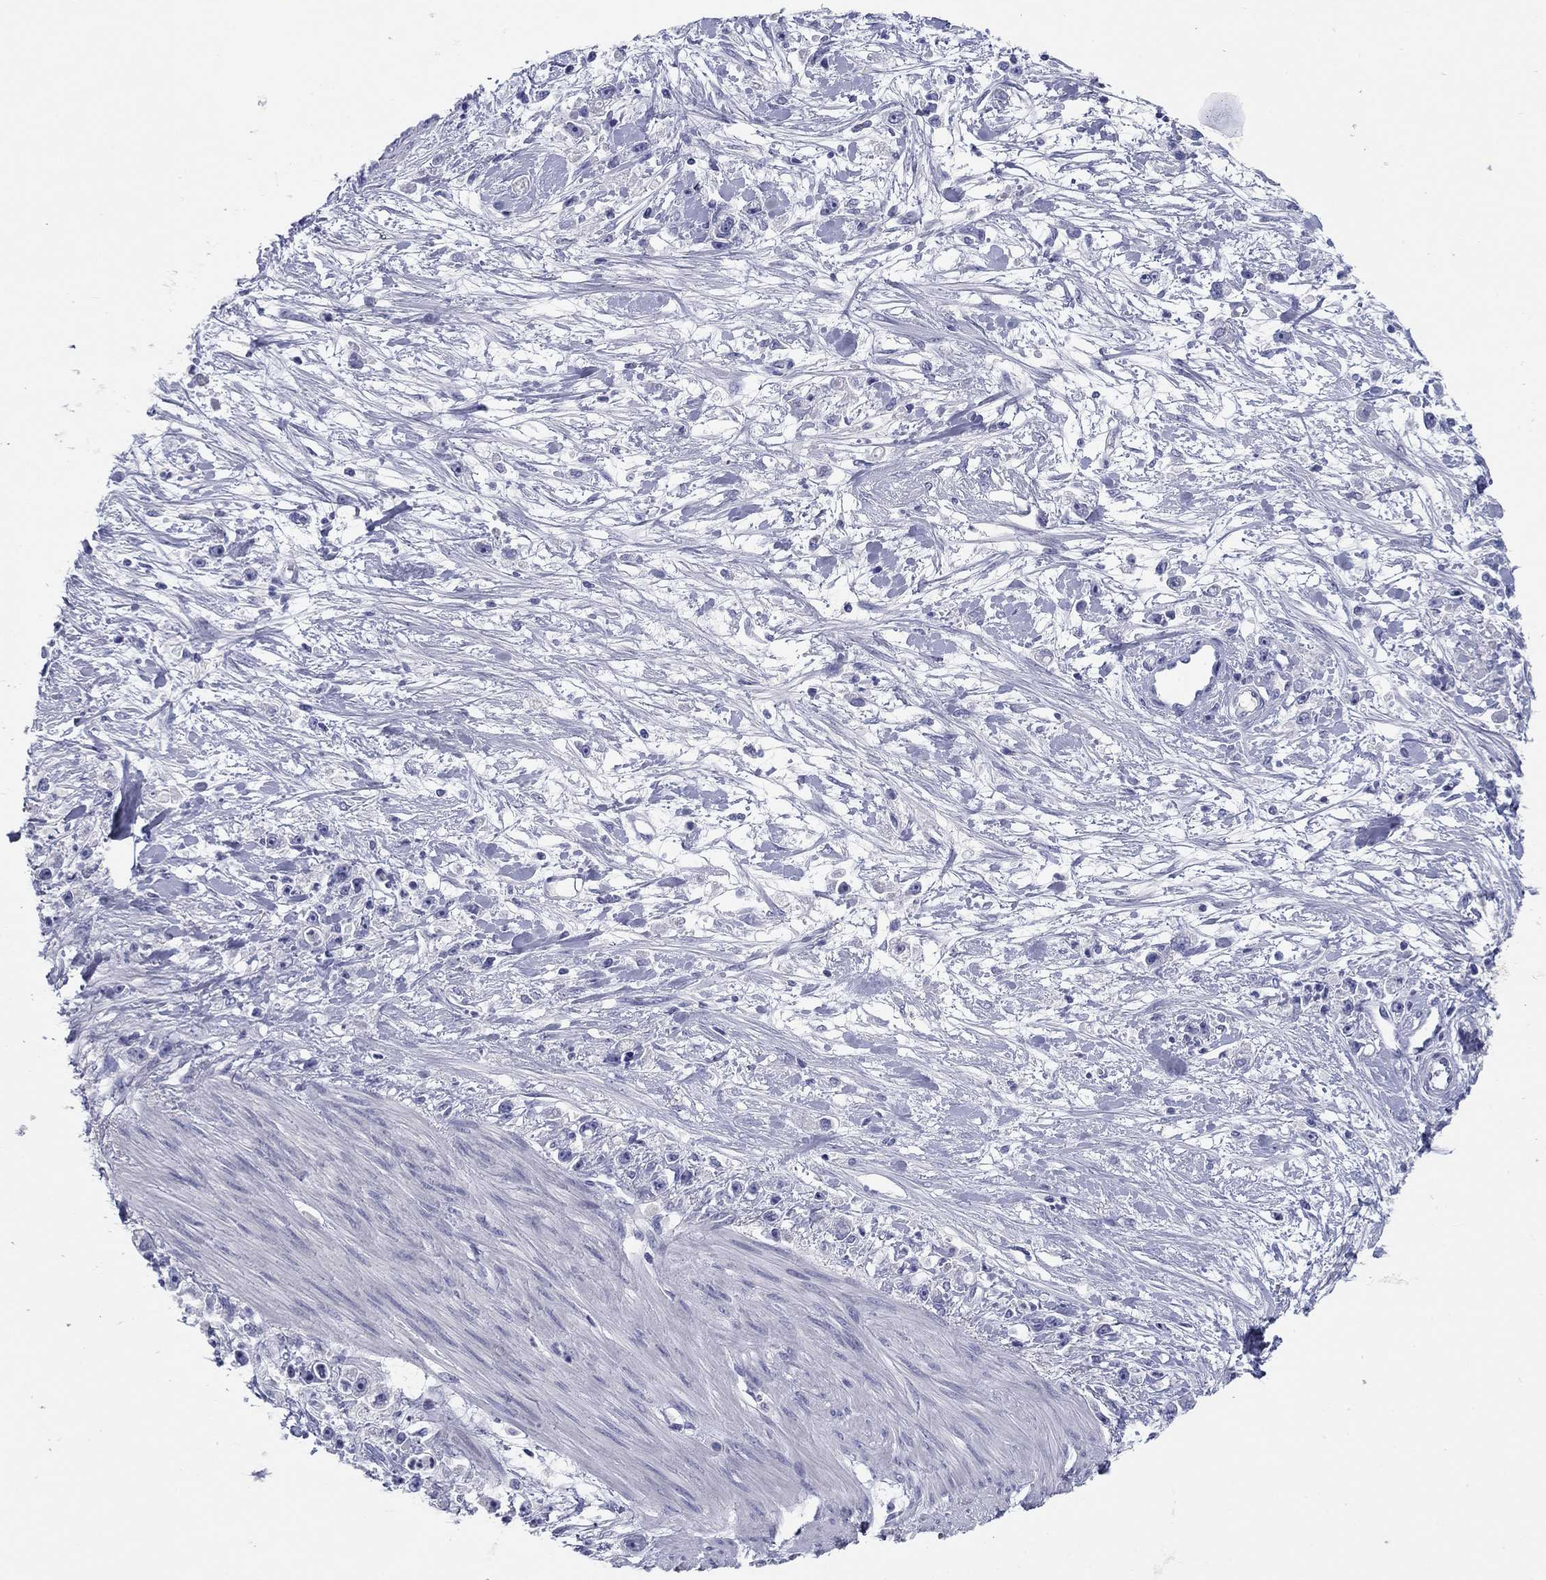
{"staining": {"intensity": "negative", "quantity": "none", "location": "none"}, "tissue": "stomach cancer", "cell_type": "Tumor cells", "image_type": "cancer", "snomed": [{"axis": "morphology", "description": "Adenocarcinoma, NOS"}, {"axis": "topography", "description": "Stomach"}], "caption": "IHC of human stomach cancer (adenocarcinoma) reveals no positivity in tumor cells.", "gene": "KCNH1", "patient": {"sex": "female", "age": 59}}